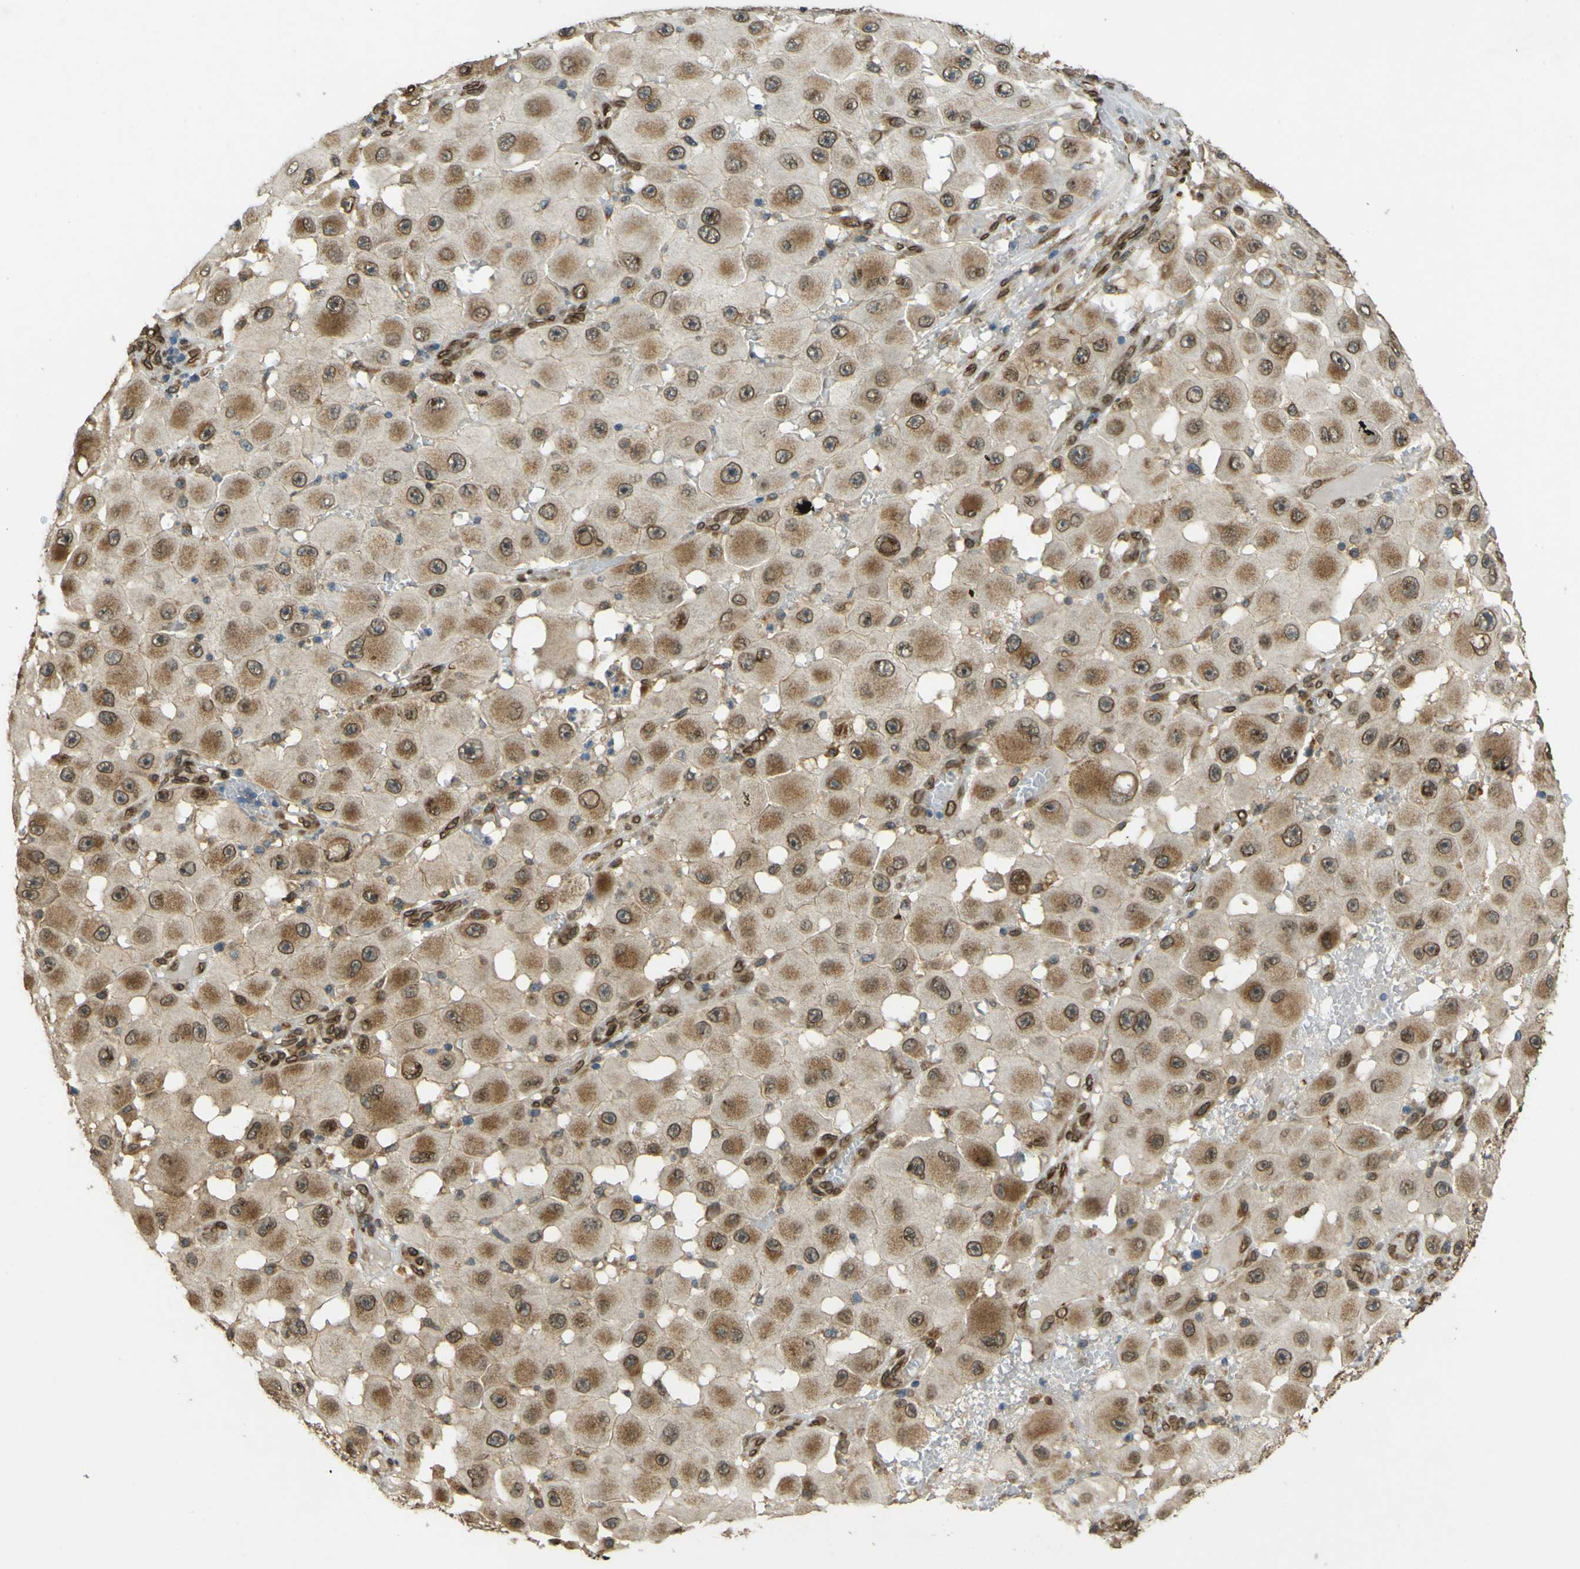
{"staining": {"intensity": "moderate", "quantity": ">75%", "location": "cytoplasmic/membranous,nuclear"}, "tissue": "melanoma", "cell_type": "Tumor cells", "image_type": "cancer", "snomed": [{"axis": "morphology", "description": "Malignant melanoma, NOS"}, {"axis": "topography", "description": "Skin"}], "caption": "Immunohistochemical staining of malignant melanoma displays medium levels of moderate cytoplasmic/membranous and nuclear protein staining in about >75% of tumor cells.", "gene": "GALNT1", "patient": {"sex": "female", "age": 81}}